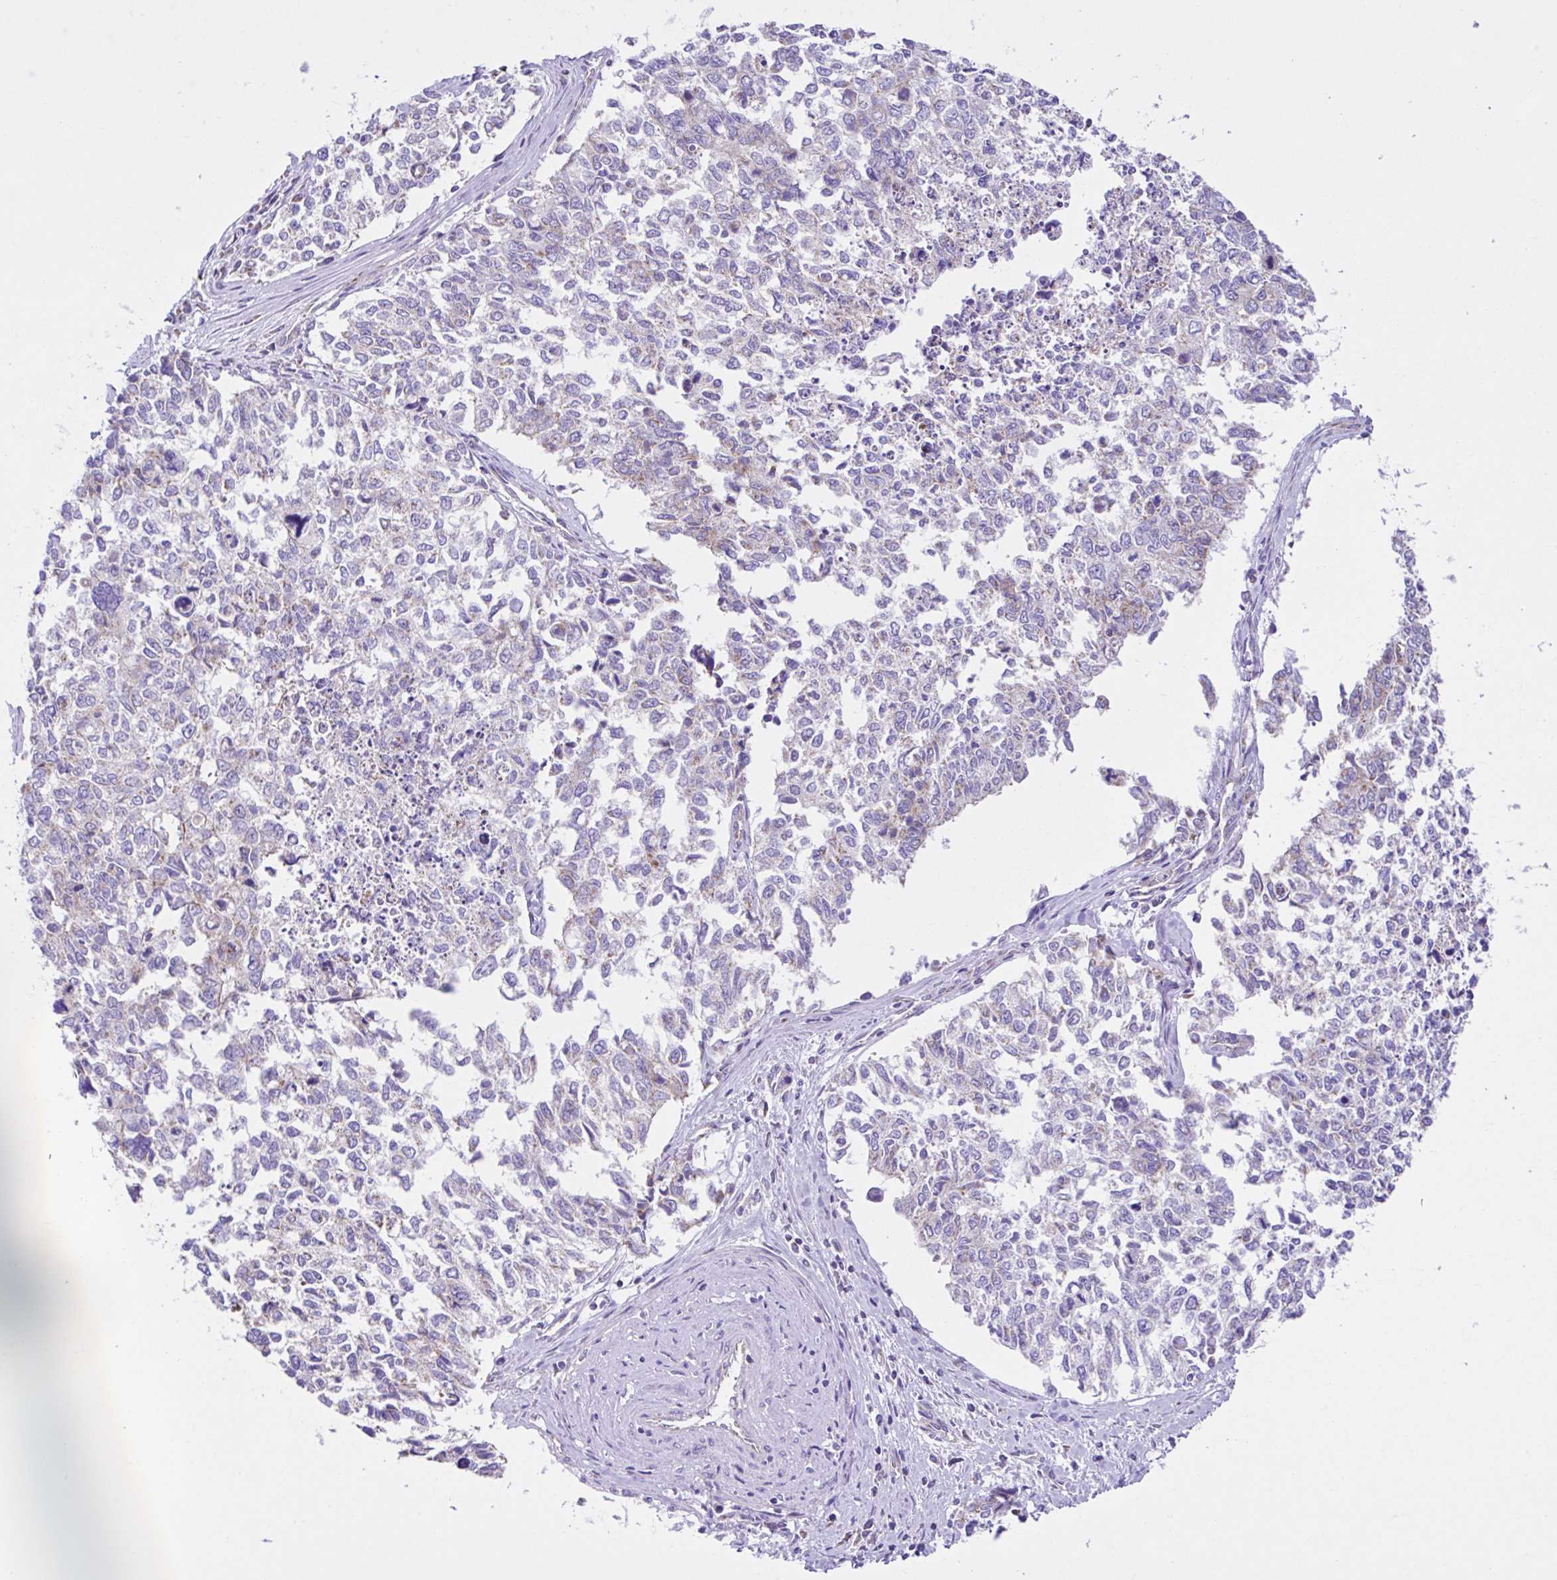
{"staining": {"intensity": "weak", "quantity": "<25%", "location": "cytoplasmic/membranous"}, "tissue": "cervical cancer", "cell_type": "Tumor cells", "image_type": "cancer", "snomed": [{"axis": "morphology", "description": "Adenocarcinoma, NOS"}, {"axis": "topography", "description": "Cervix"}], "caption": "High power microscopy micrograph of an IHC image of cervical adenocarcinoma, revealing no significant positivity in tumor cells. Nuclei are stained in blue.", "gene": "NDUFS2", "patient": {"sex": "female", "age": 63}}